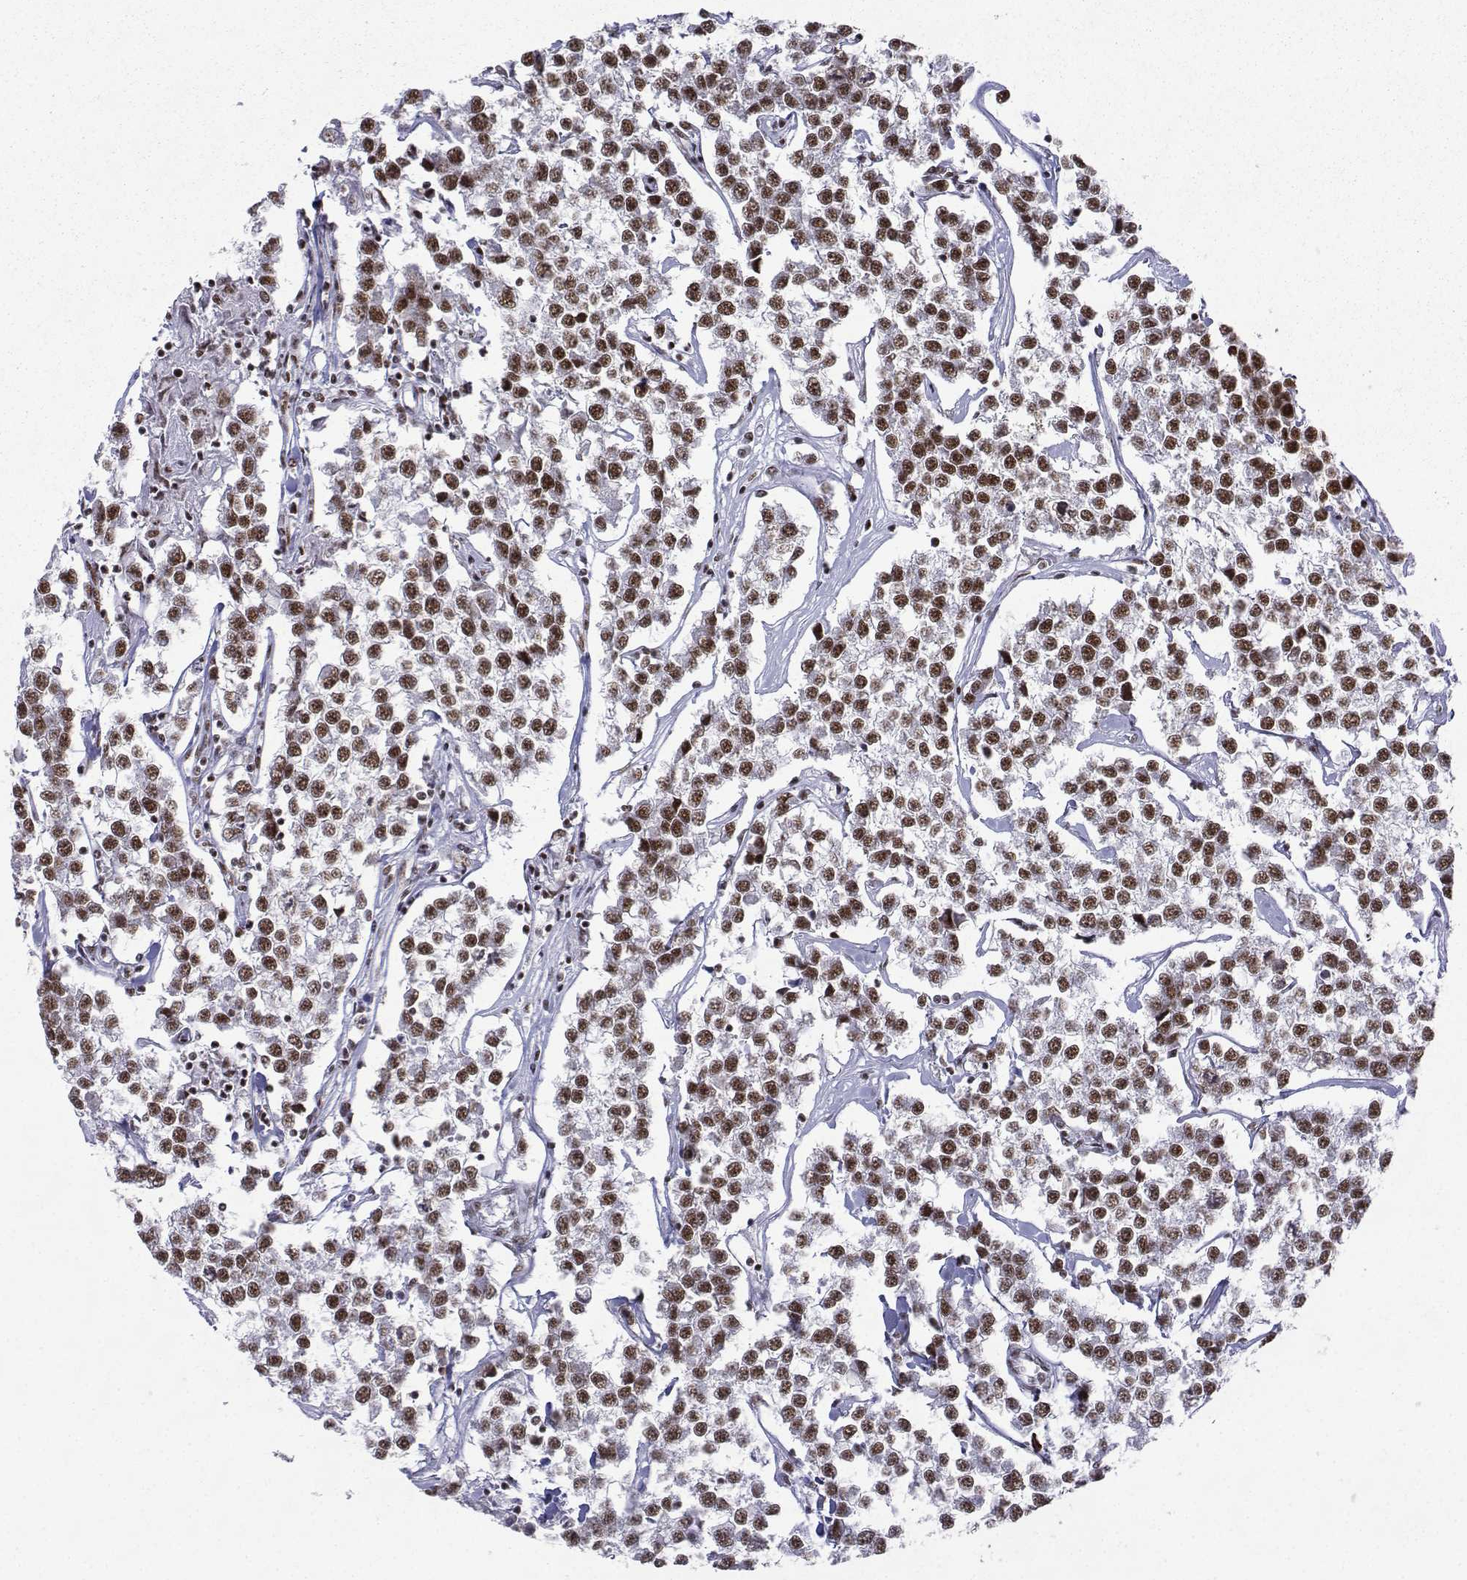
{"staining": {"intensity": "strong", "quantity": "25%-75%", "location": "nuclear"}, "tissue": "testis cancer", "cell_type": "Tumor cells", "image_type": "cancer", "snomed": [{"axis": "morphology", "description": "Seminoma, NOS"}, {"axis": "topography", "description": "Testis"}], "caption": "There is high levels of strong nuclear expression in tumor cells of testis cancer (seminoma), as demonstrated by immunohistochemical staining (brown color).", "gene": "SNRPB2", "patient": {"sex": "male", "age": 59}}